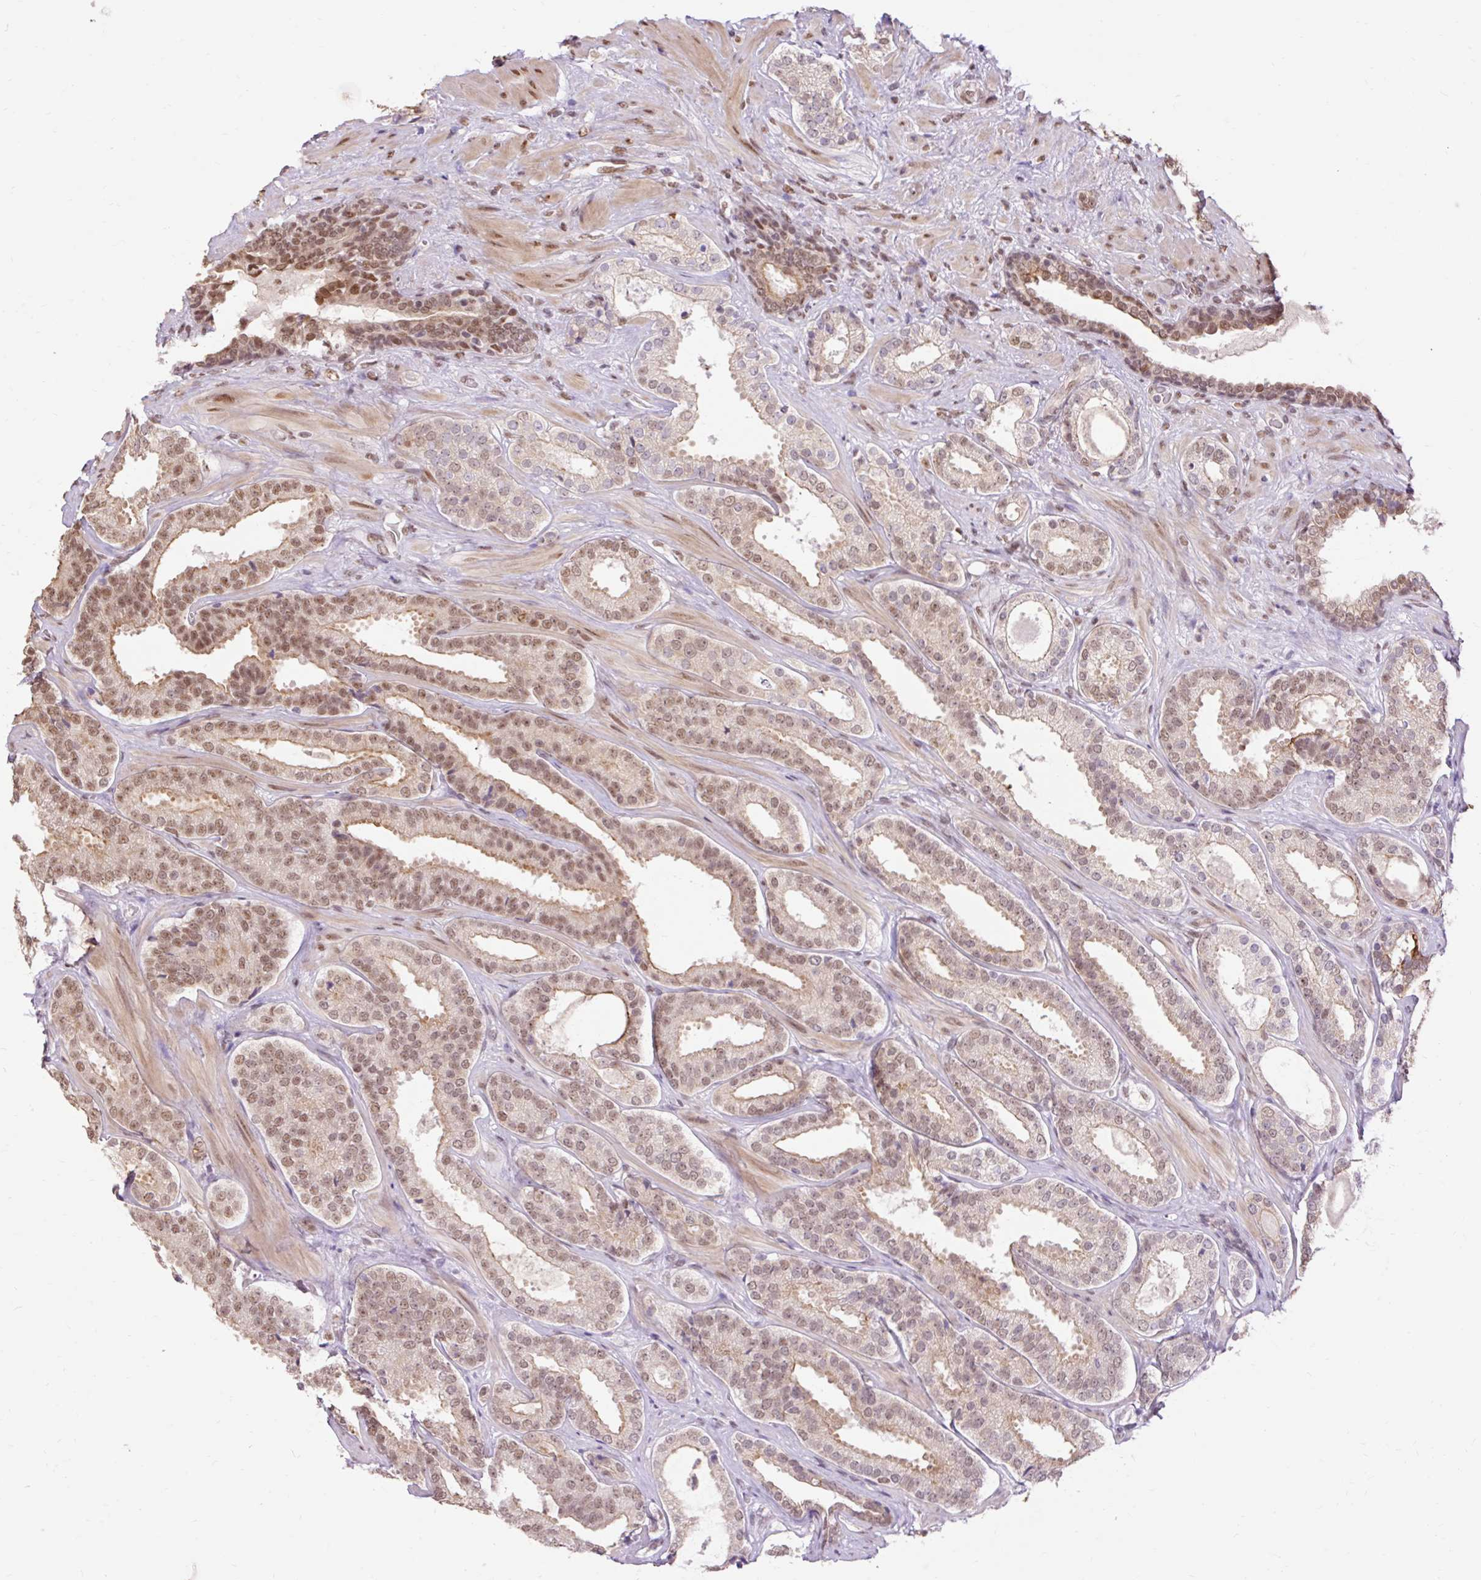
{"staining": {"intensity": "moderate", "quantity": ">75%", "location": "cytoplasmic/membranous,nuclear"}, "tissue": "prostate cancer", "cell_type": "Tumor cells", "image_type": "cancer", "snomed": [{"axis": "morphology", "description": "Adenocarcinoma, High grade"}, {"axis": "topography", "description": "Prostate"}], "caption": "Immunohistochemical staining of prostate high-grade adenocarcinoma exhibits moderate cytoplasmic/membranous and nuclear protein staining in approximately >75% of tumor cells.", "gene": "NPIPB12", "patient": {"sex": "male", "age": 65}}